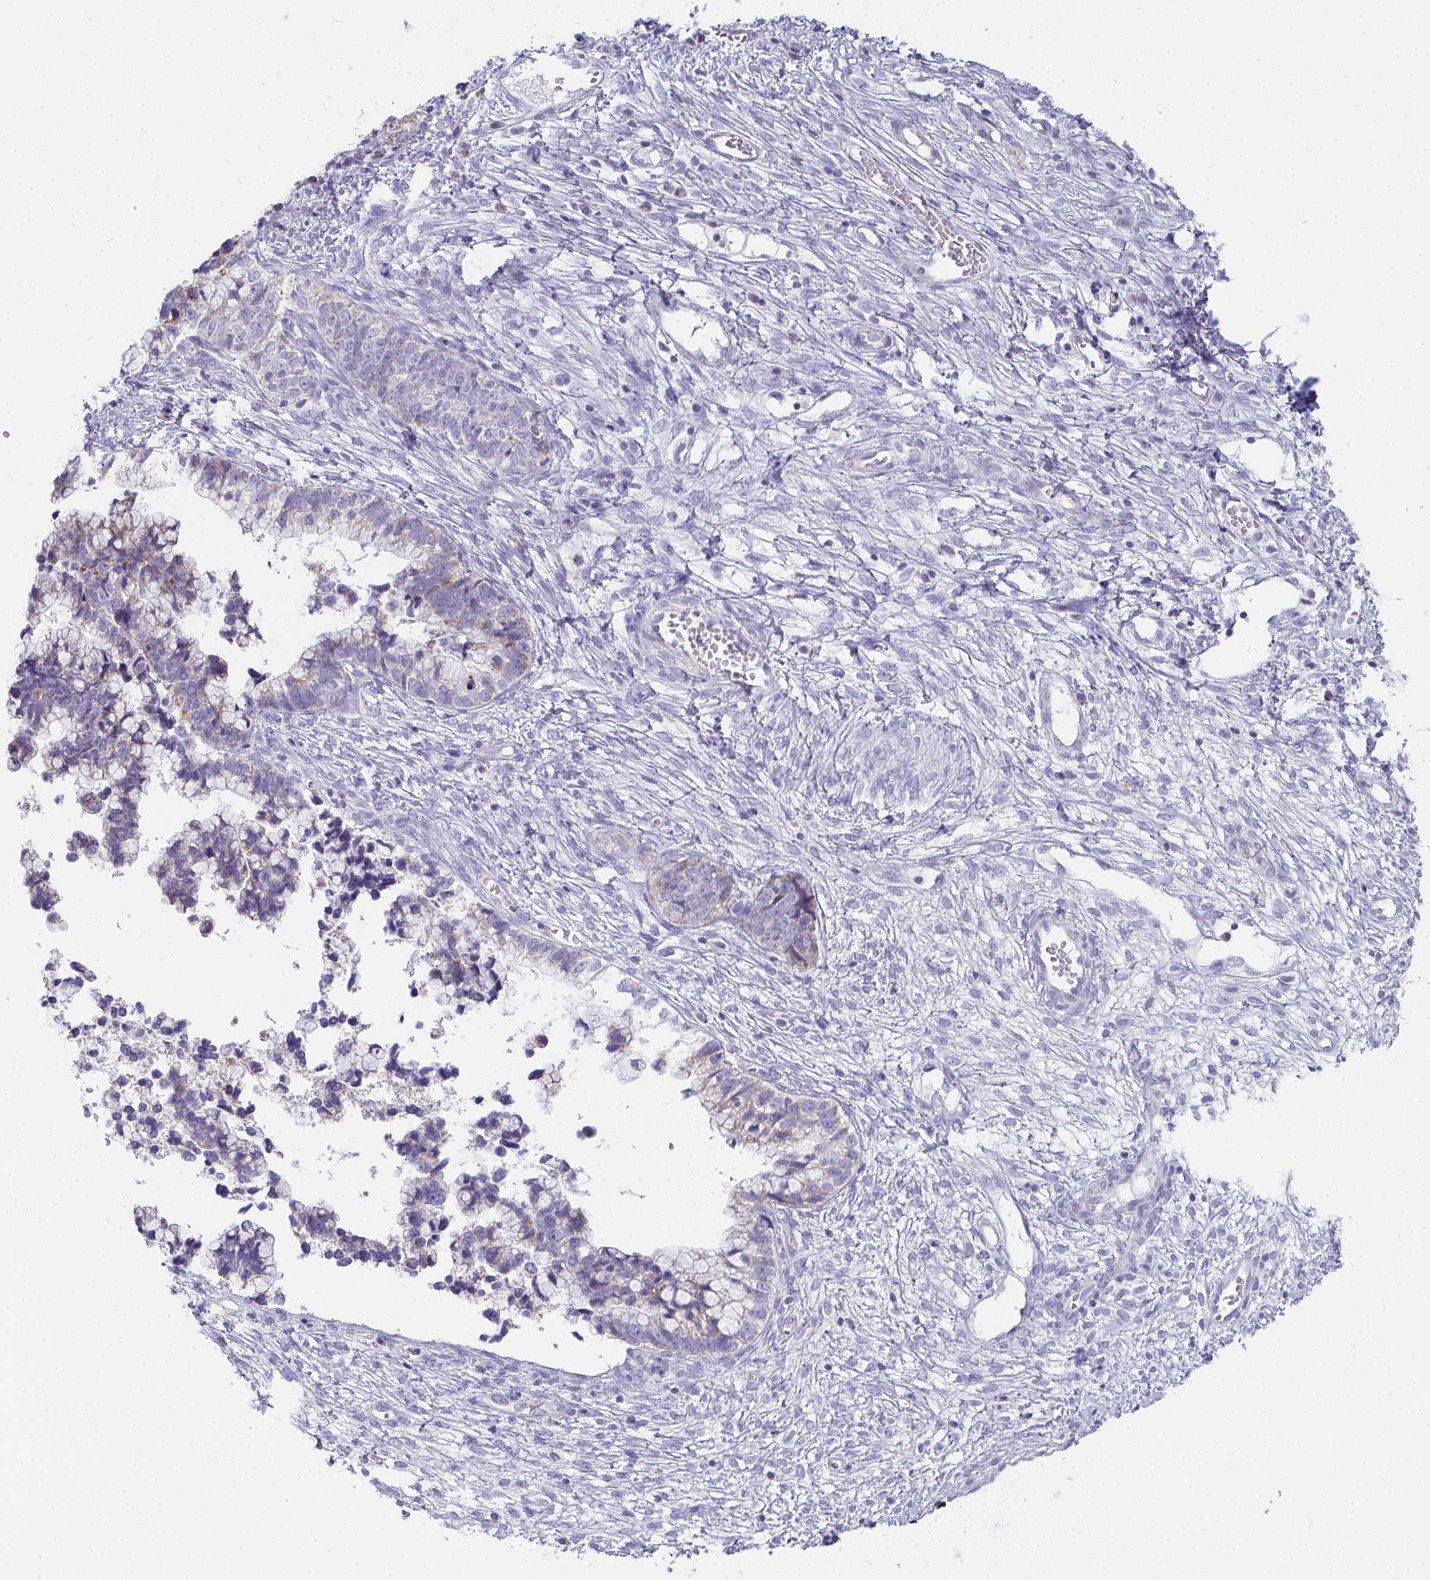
{"staining": {"intensity": "negative", "quantity": "none", "location": "none"}, "tissue": "cervical cancer", "cell_type": "Tumor cells", "image_type": "cancer", "snomed": [{"axis": "morphology", "description": "Adenocarcinoma, NOS"}, {"axis": "topography", "description": "Cervix"}], "caption": "This is a image of IHC staining of cervical cancer (adenocarcinoma), which shows no positivity in tumor cells. (DAB immunohistochemistry (IHC) visualized using brightfield microscopy, high magnification).", "gene": "SLC6A1", "patient": {"sex": "female", "age": 44}}